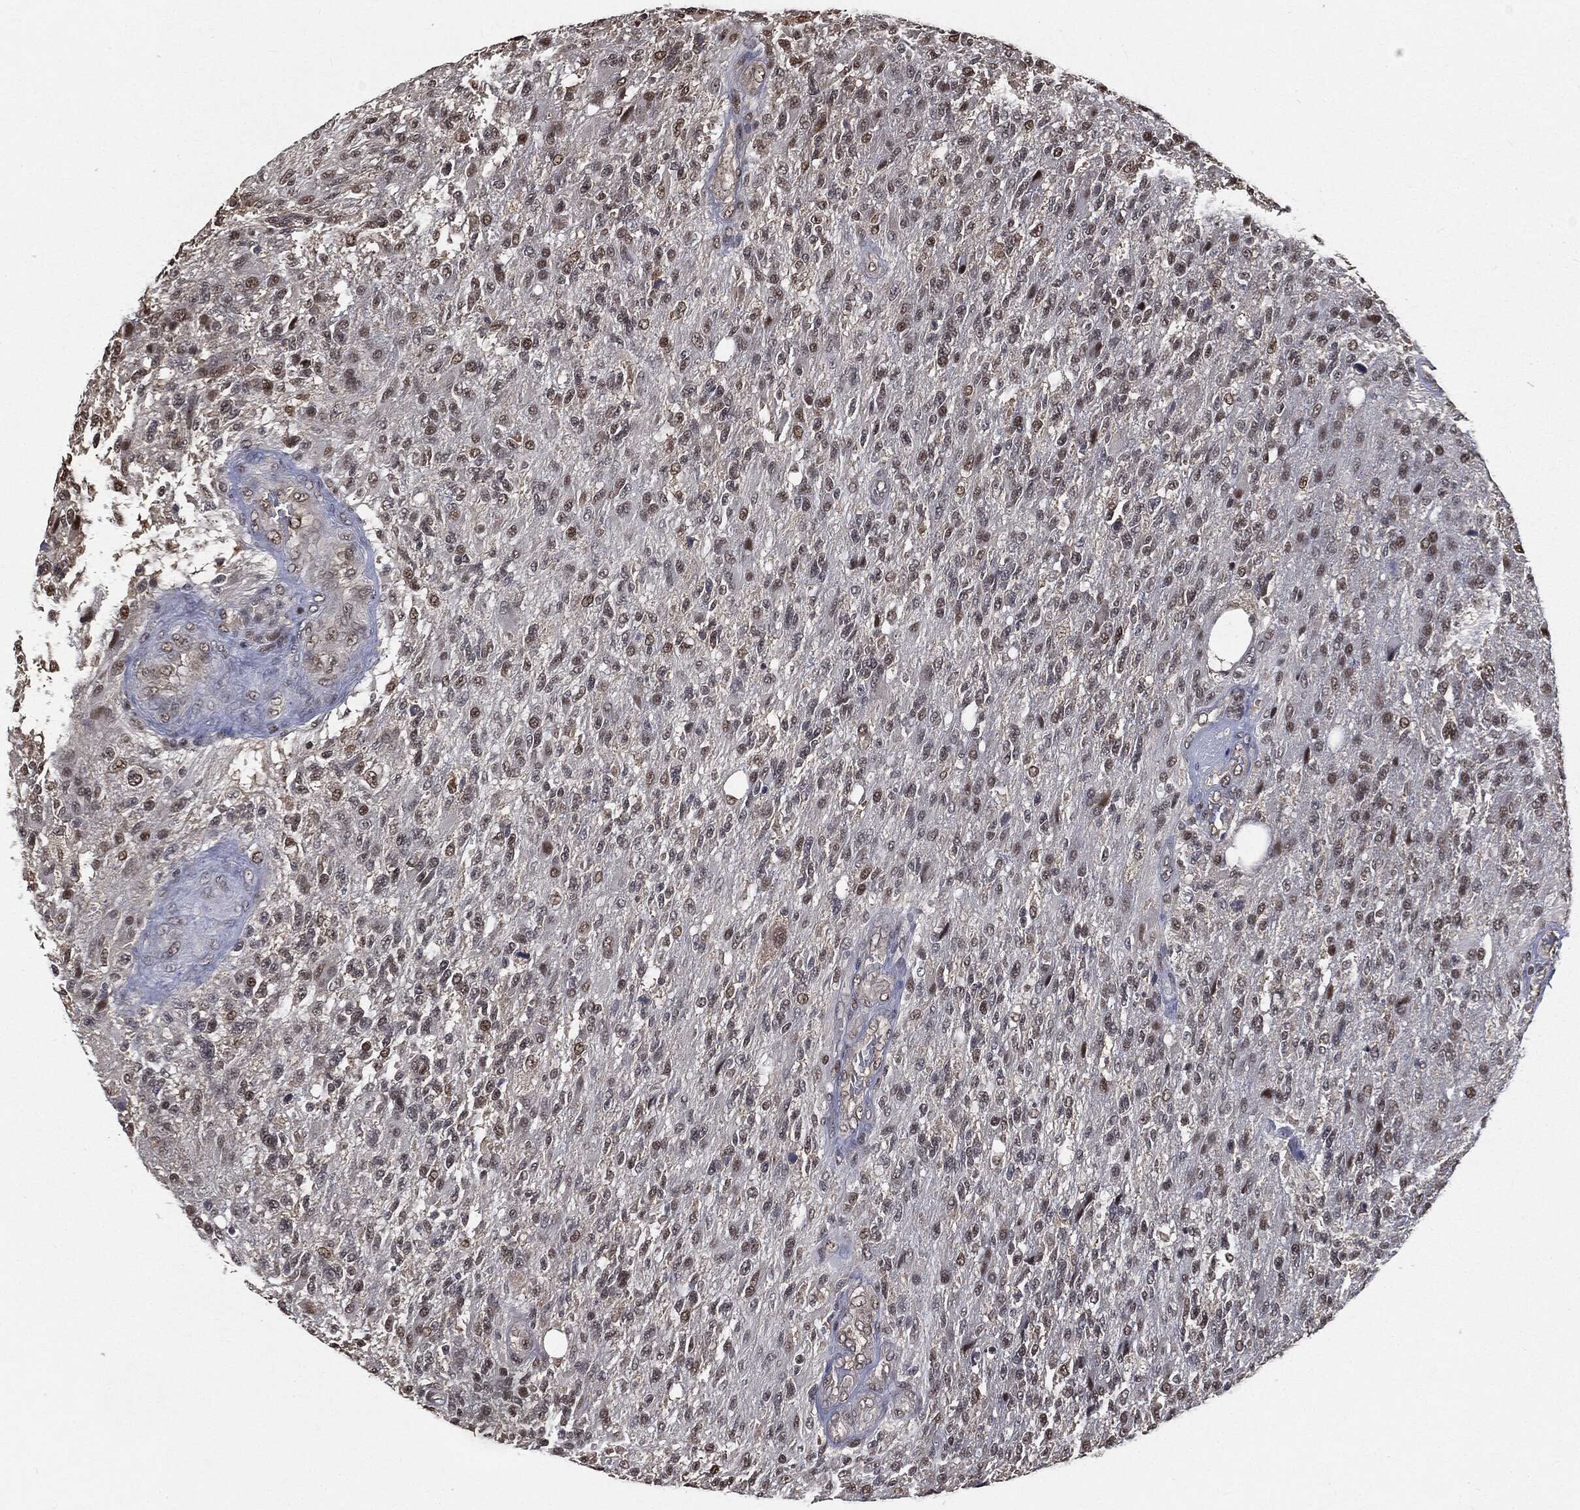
{"staining": {"intensity": "moderate", "quantity": "<25%", "location": "nuclear"}, "tissue": "glioma", "cell_type": "Tumor cells", "image_type": "cancer", "snomed": [{"axis": "morphology", "description": "Glioma, malignant, High grade"}, {"axis": "topography", "description": "Brain"}], "caption": "About <25% of tumor cells in malignant glioma (high-grade) demonstrate moderate nuclear protein positivity as visualized by brown immunohistochemical staining.", "gene": "SHLD2", "patient": {"sex": "male", "age": 56}}